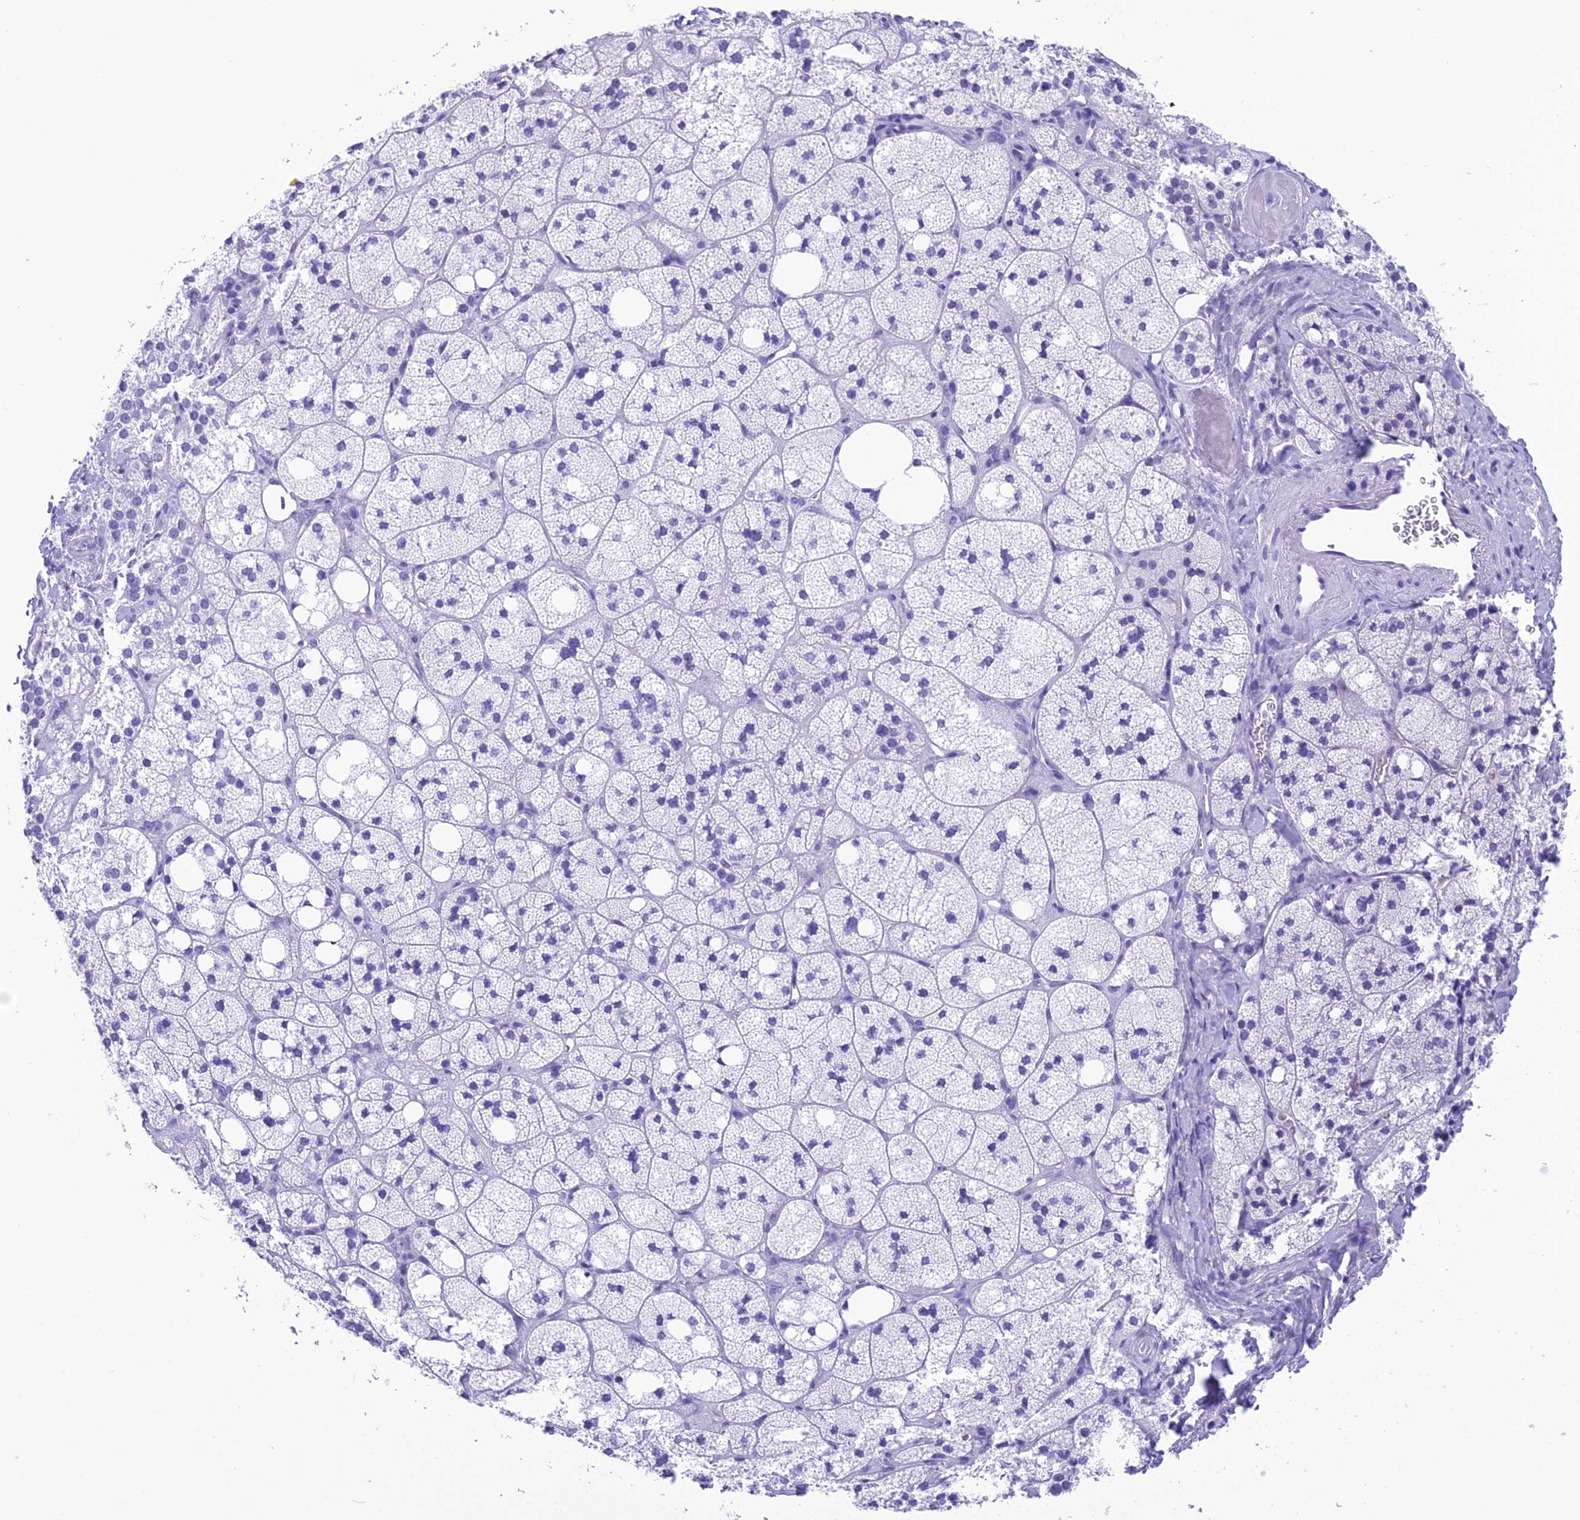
{"staining": {"intensity": "negative", "quantity": "none", "location": "none"}, "tissue": "adrenal gland", "cell_type": "Glandular cells", "image_type": "normal", "snomed": [{"axis": "morphology", "description": "Normal tissue, NOS"}, {"axis": "topography", "description": "Adrenal gland"}], "caption": "The image displays no significant expression in glandular cells of adrenal gland.", "gene": "TRAM1L1", "patient": {"sex": "male", "age": 61}}